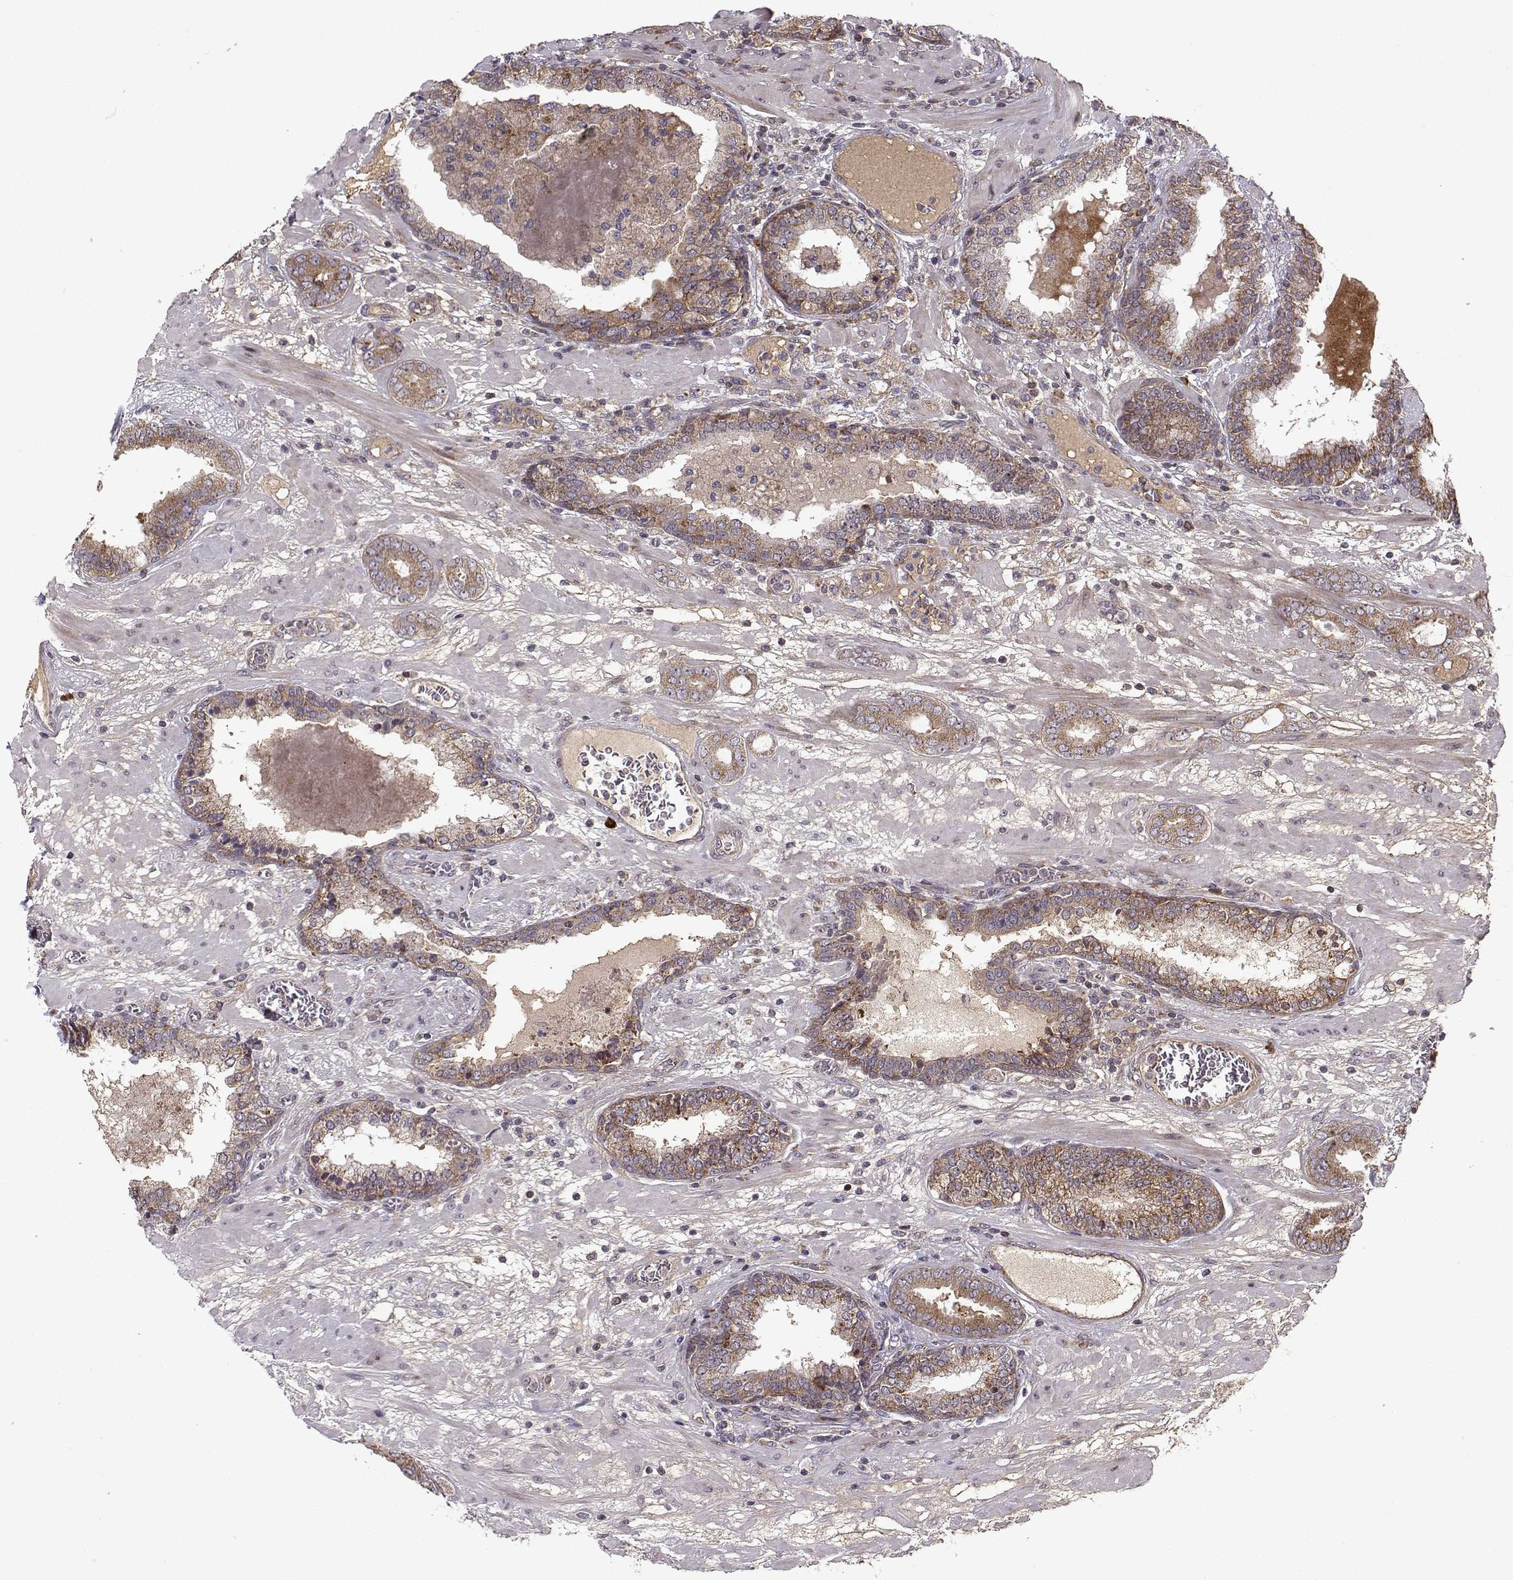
{"staining": {"intensity": "moderate", "quantity": ">75%", "location": "cytoplasmic/membranous"}, "tissue": "prostate cancer", "cell_type": "Tumor cells", "image_type": "cancer", "snomed": [{"axis": "morphology", "description": "Adenocarcinoma, Low grade"}, {"axis": "topography", "description": "Prostate"}], "caption": "Adenocarcinoma (low-grade) (prostate) tissue displays moderate cytoplasmic/membranous staining in about >75% of tumor cells The staining was performed using DAB (3,3'-diaminobenzidine), with brown indicating positive protein expression. Nuclei are stained blue with hematoxylin.", "gene": "RPL31", "patient": {"sex": "male", "age": 60}}